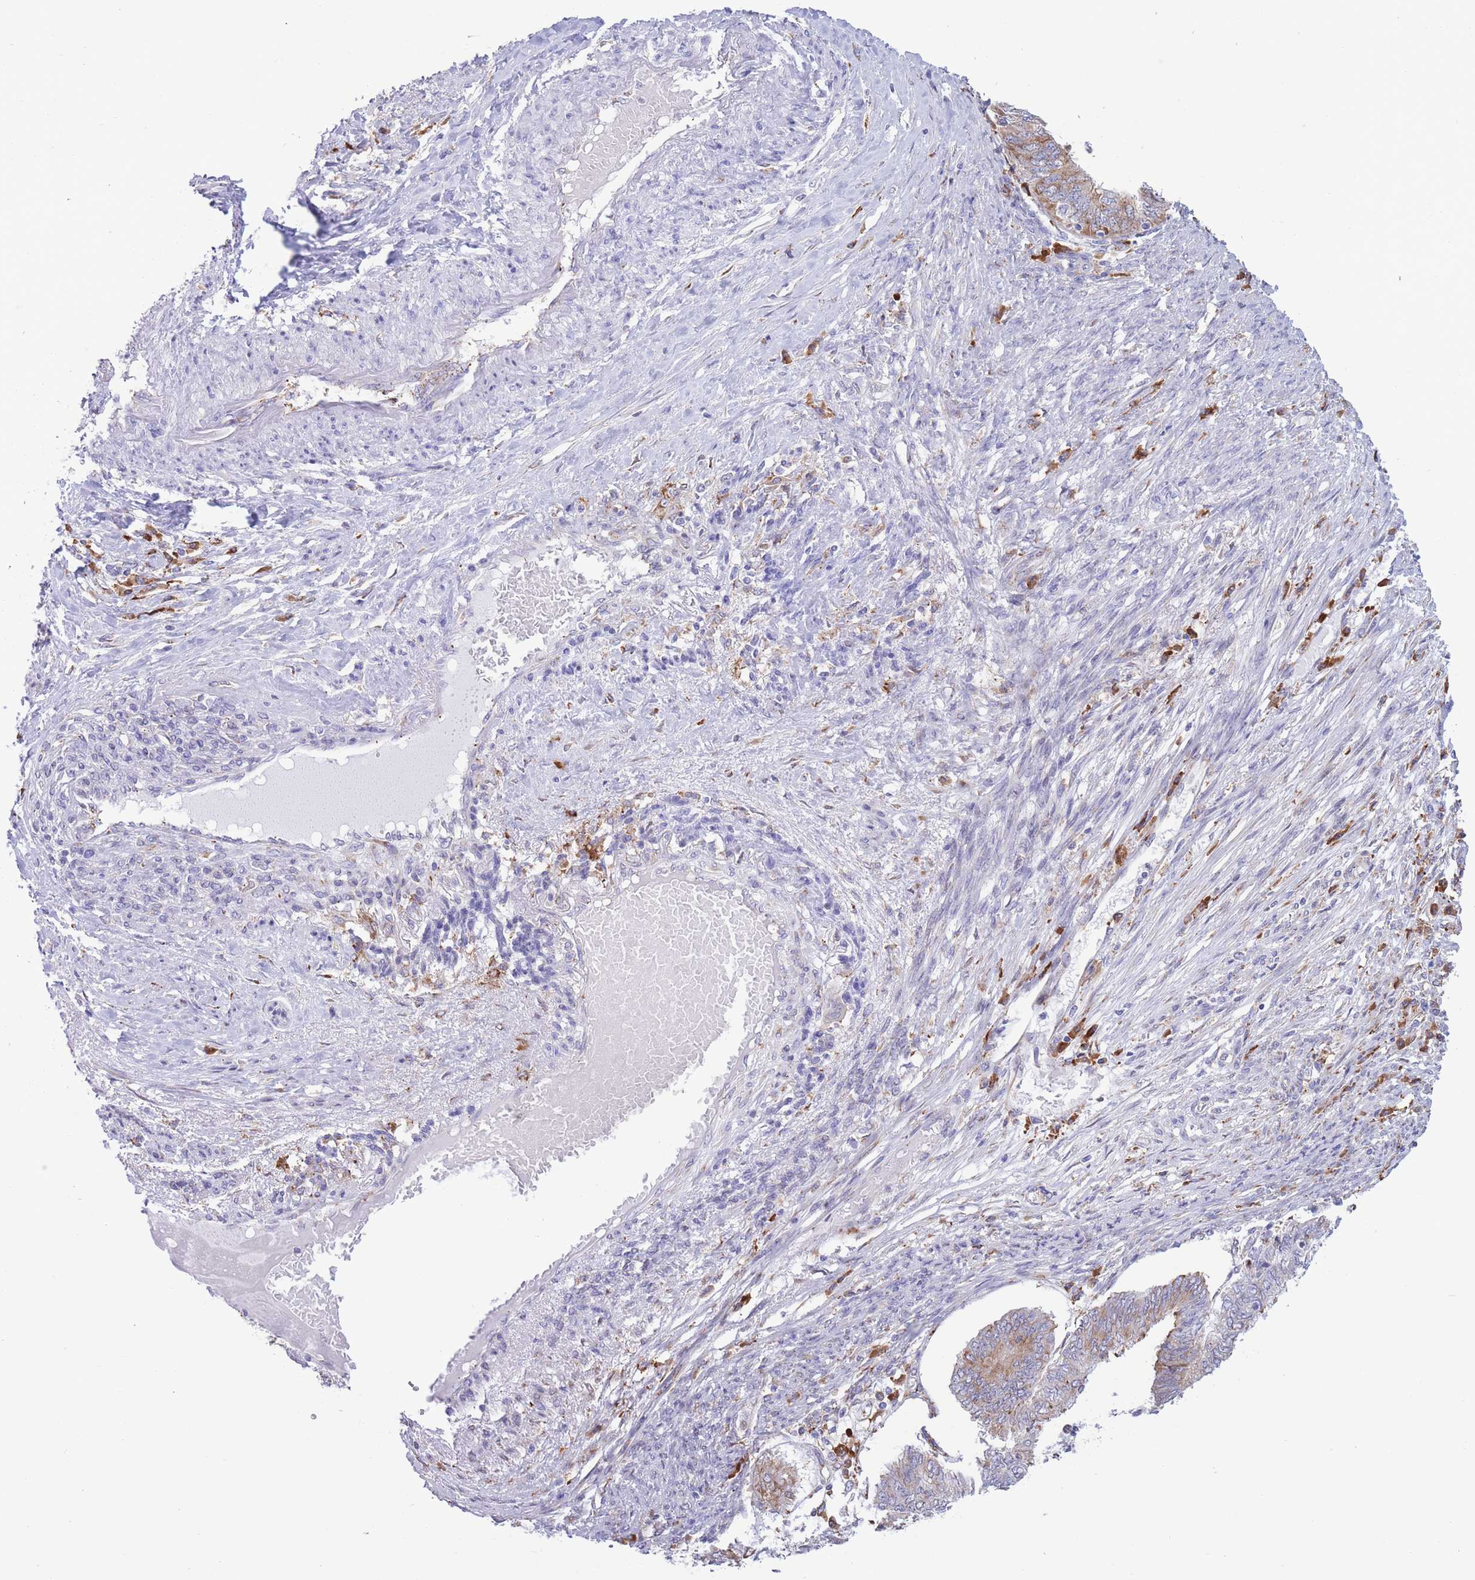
{"staining": {"intensity": "weak", "quantity": ">75%", "location": "cytoplasmic/membranous"}, "tissue": "endometrial cancer", "cell_type": "Tumor cells", "image_type": "cancer", "snomed": [{"axis": "morphology", "description": "Adenocarcinoma, NOS"}, {"axis": "topography", "description": "Endometrium"}], "caption": "Endometrial cancer (adenocarcinoma) stained with immunohistochemistry exhibits weak cytoplasmic/membranous staining in approximately >75% of tumor cells.", "gene": "MYDGF", "patient": {"sex": "female", "age": 68}}